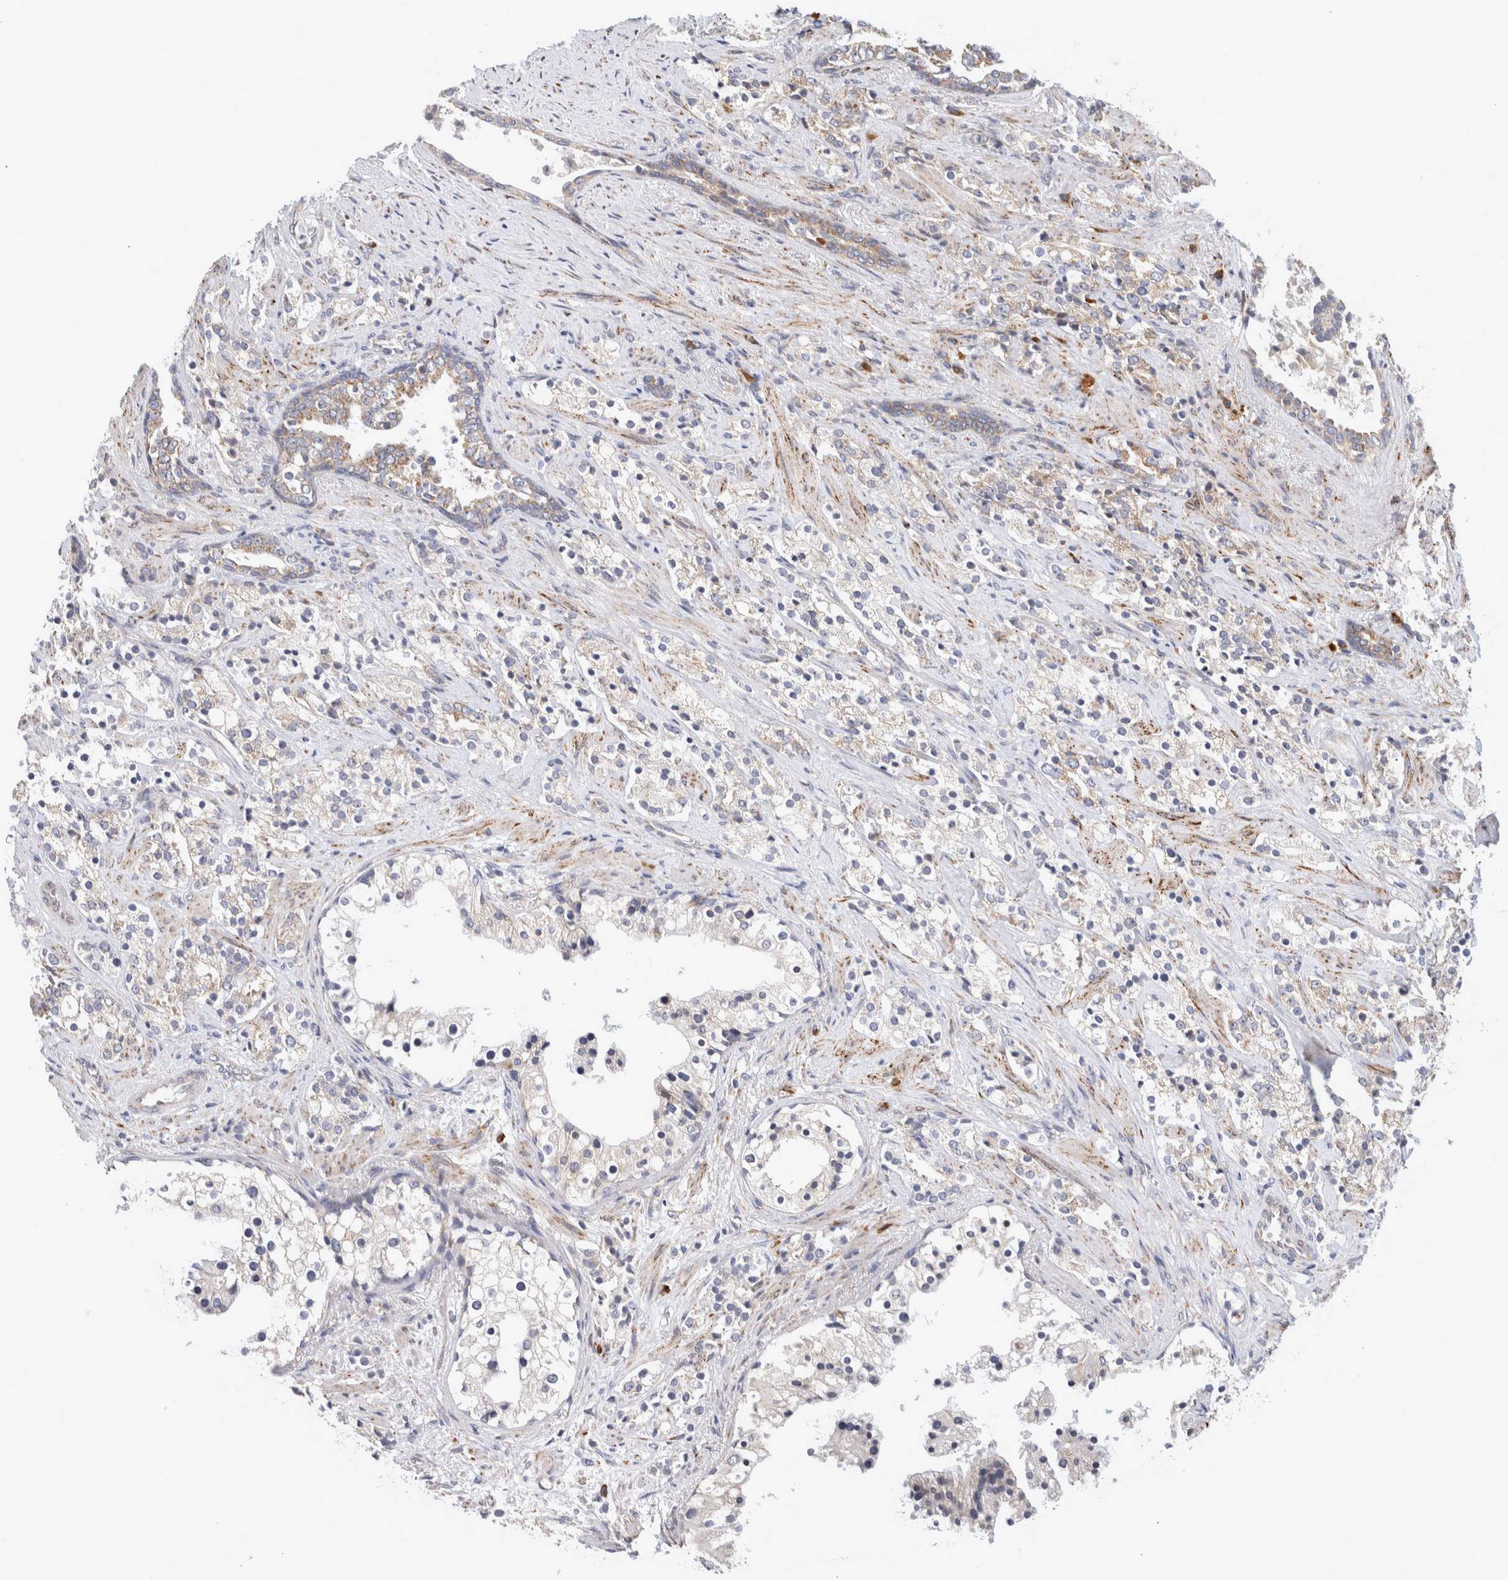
{"staining": {"intensity": "weak", "quantity": "<25%", "location": "cytoplasmic/membranous"}, "tissue": "prostate cancer", "cell_type": "Tumor cells", "image_type": "cancer", "snomed": [{"axis": "morphology", "description": "Adenocarcinoma, High grade"}, {"axis": "topography", "description": "Prostate"}], "caption": "Photomicrograph shows no significant protein positivity in tumor cells of adenocarcinoma (high-grade) (prostate). Brightfield microscopy of immunohistochemistry (IHC) stained with DAB (brown) and hematoxylin (blue), captured at high magnification.", "gene": "RPN2", "patient": {"sex": "male", "age": 71}}